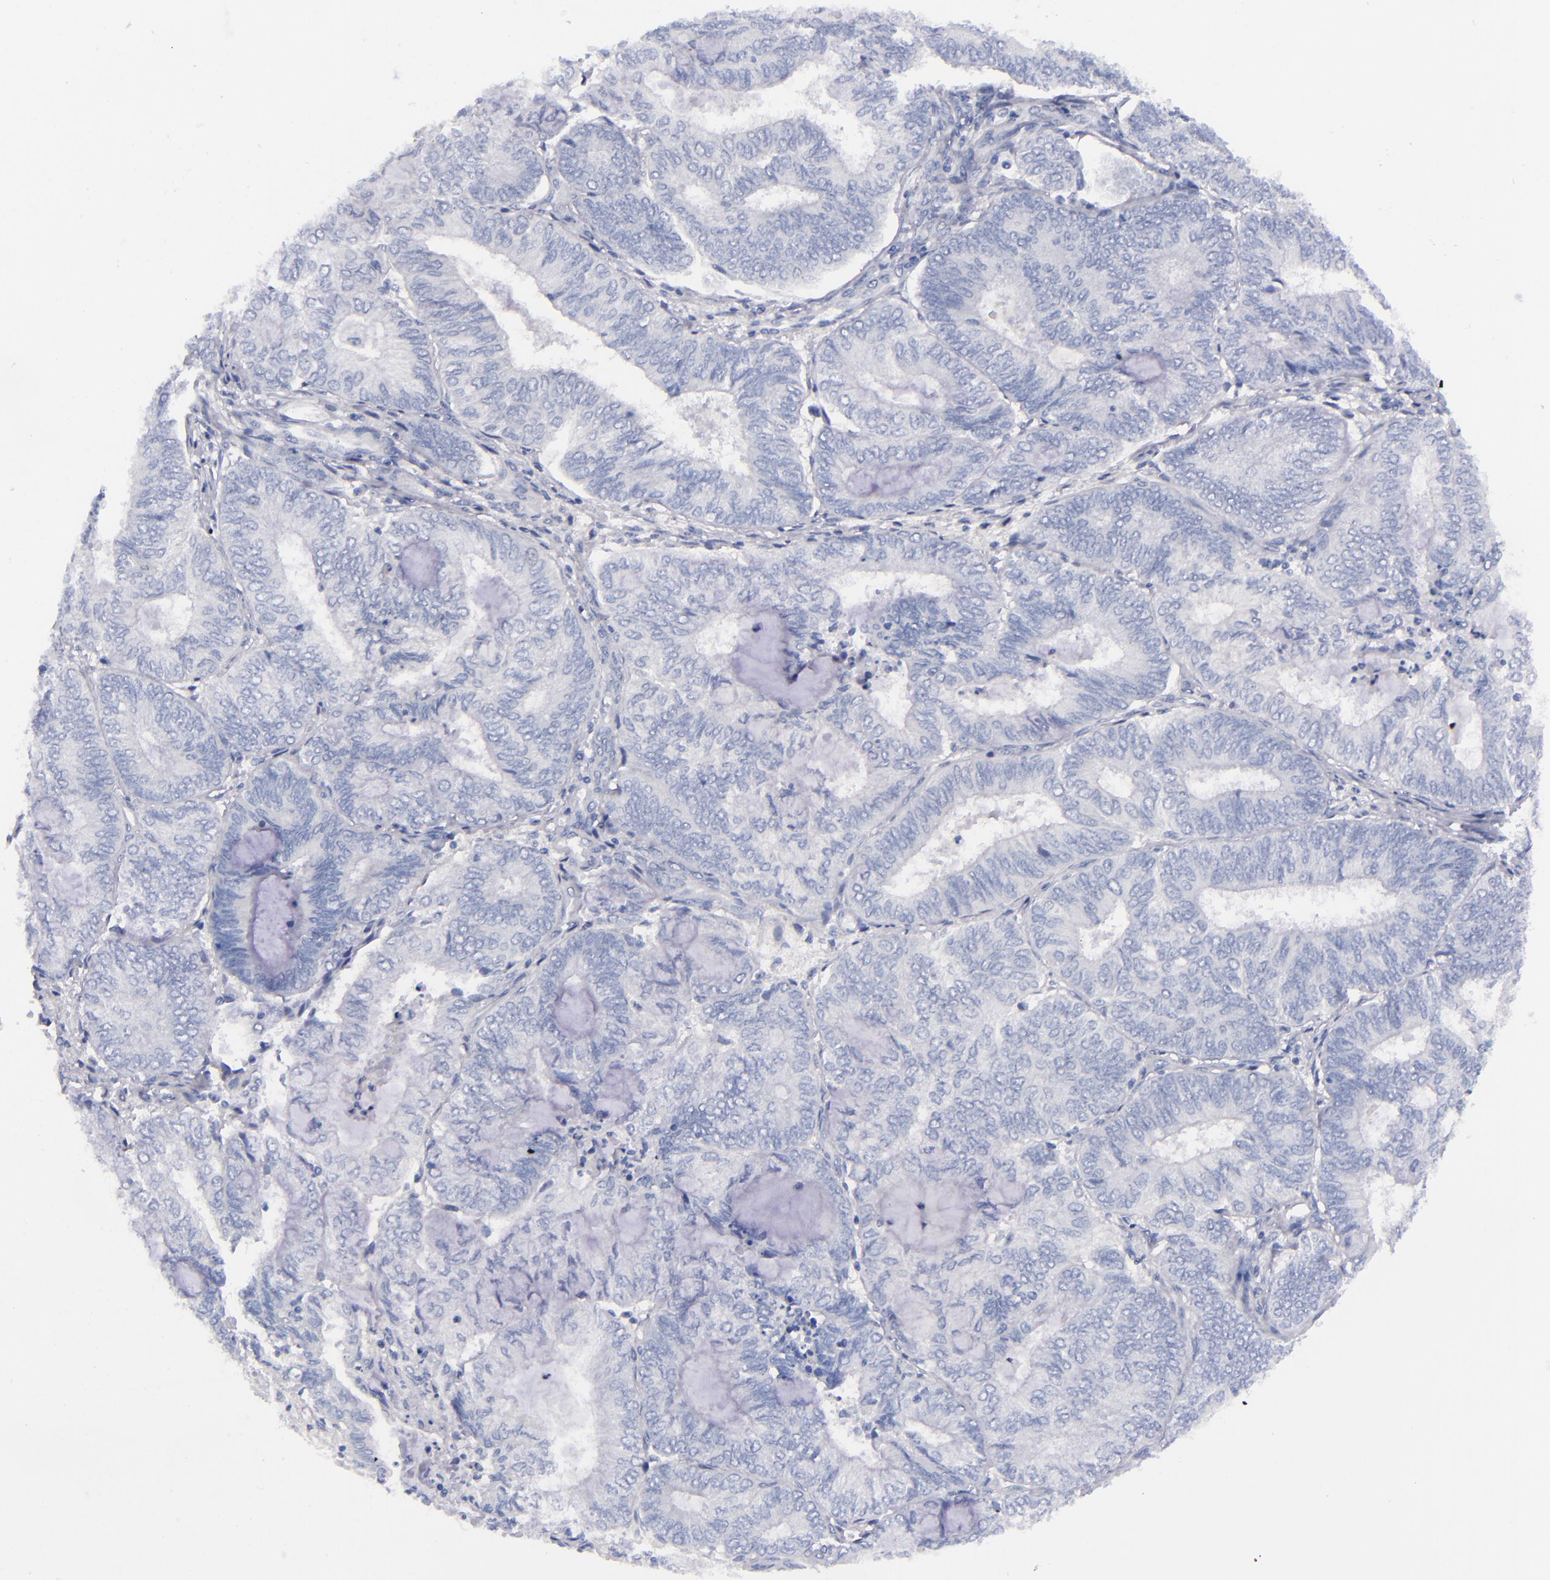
{"staining": {"intensity": "negative", "quantity": "none", "location": "none"}, "tissue": "endometrial cancer", "cell_type": "Tumor cells", "image_type": "cancer", "snomed": [{"axis": "morphology", "description": "Adenocarcinoma, NOS"}, {"axis": "topography", "description": "Endometrium"}], "caption": "Human endometrial adenocarcinoma stained for a protein using immunohistochemistry reveals no staining in tumor cells.", "gene": "MCM7", "patient": {"sex": "female", "age": 59}}